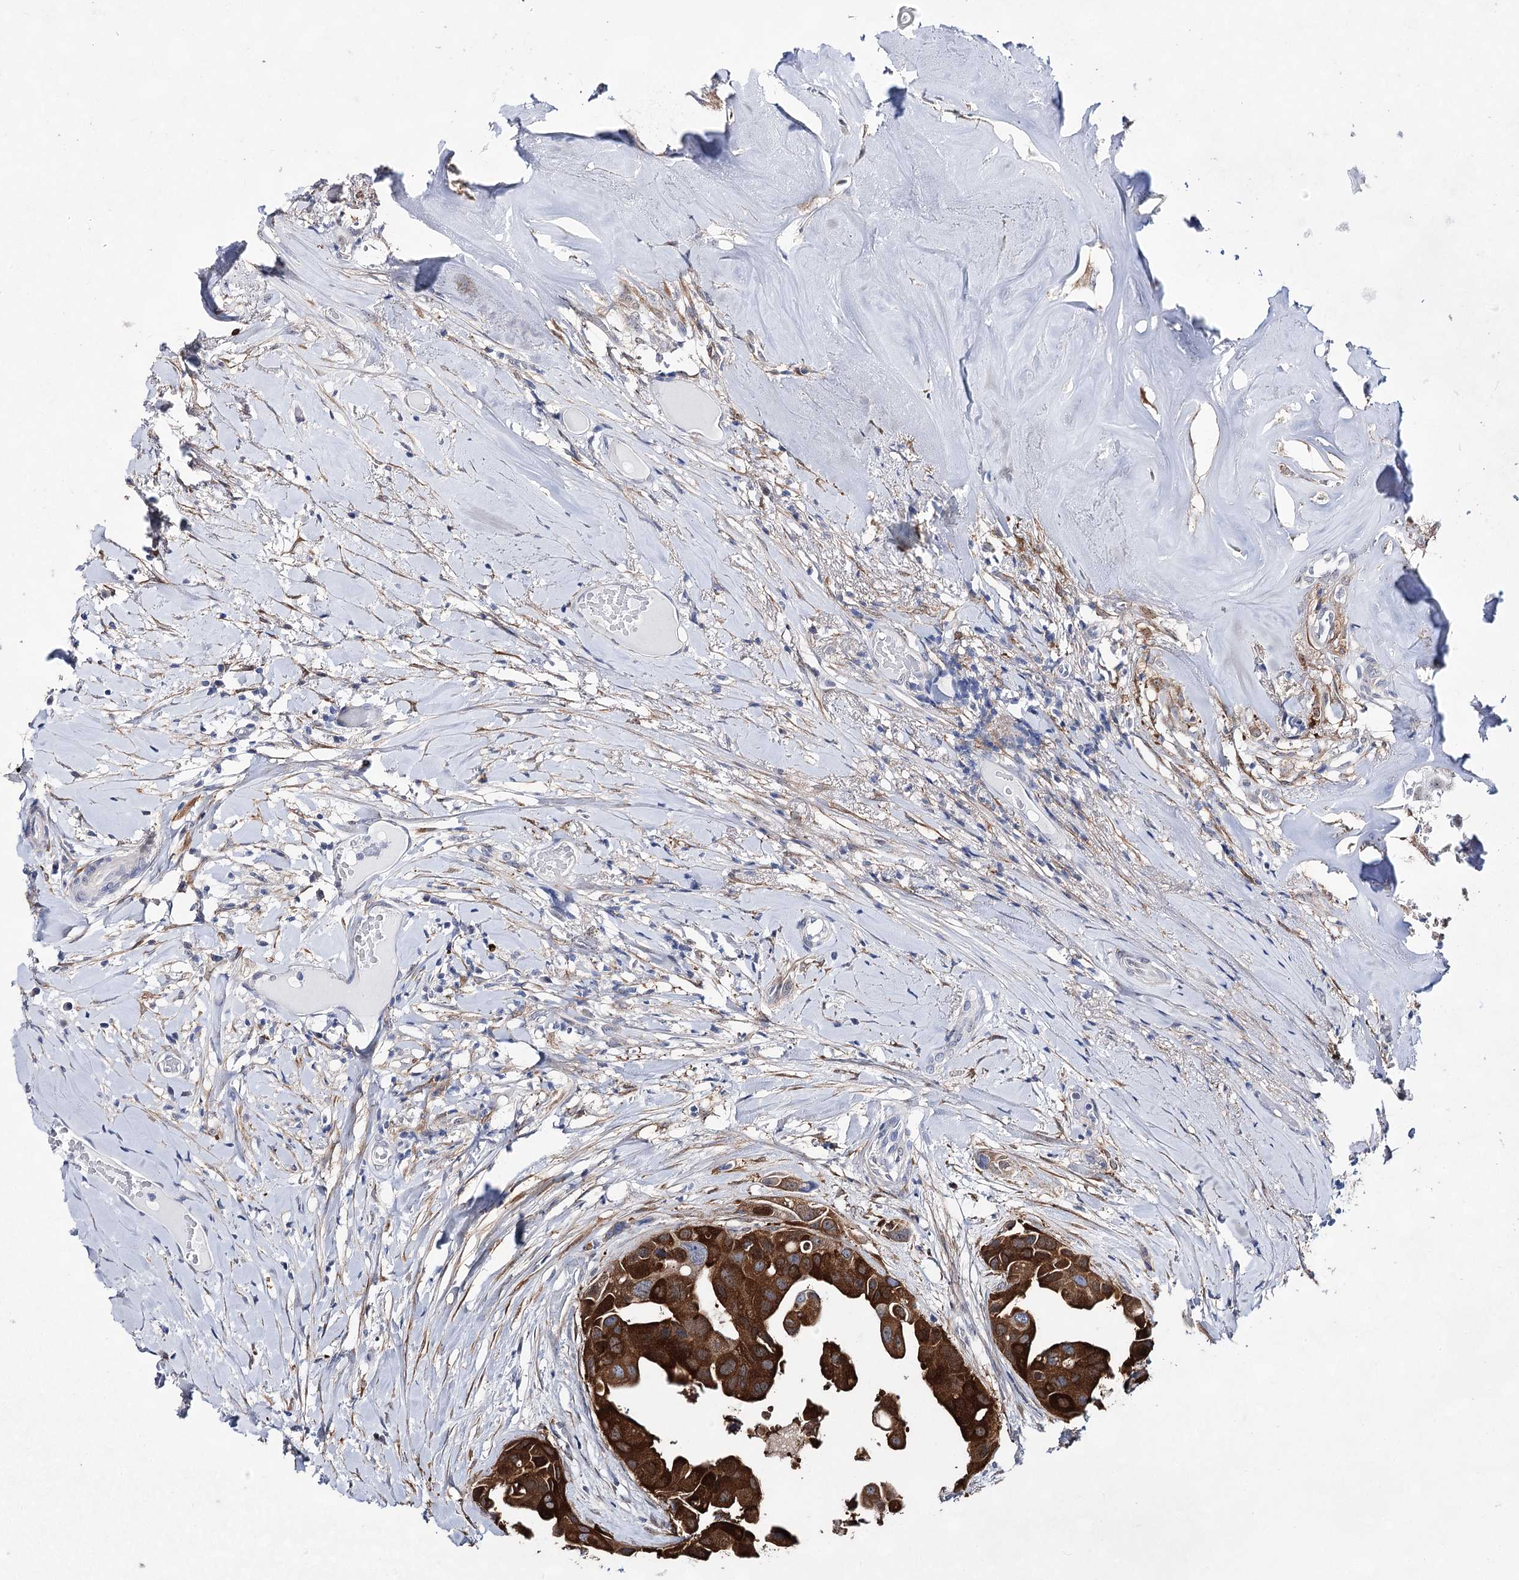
{"staining": {"intensity": "strong", "quantity": ">75%", "location": "cytoplasmic/membranous"}, "tissue": "head and neck cancer", "cell_type": "Tumor cells", "image_type": "cancer", "snomed": [{"axis": "morphology", "description": "Adenocarcinoma, NOS"}, {"axis": "morphology", "description": "Adenocarcinoma, metastatic, NOS"}, {"axis": "topography", "description": "Head-Neck"}], "caption": "A photomicrograph of human head and neck adenocarcinoma stained for a protein reveals strong cytoplasmic/membranous brown staining in tumor cells.", "gene": "UGDH", "patient": {"sex": "male", "age": 75}}